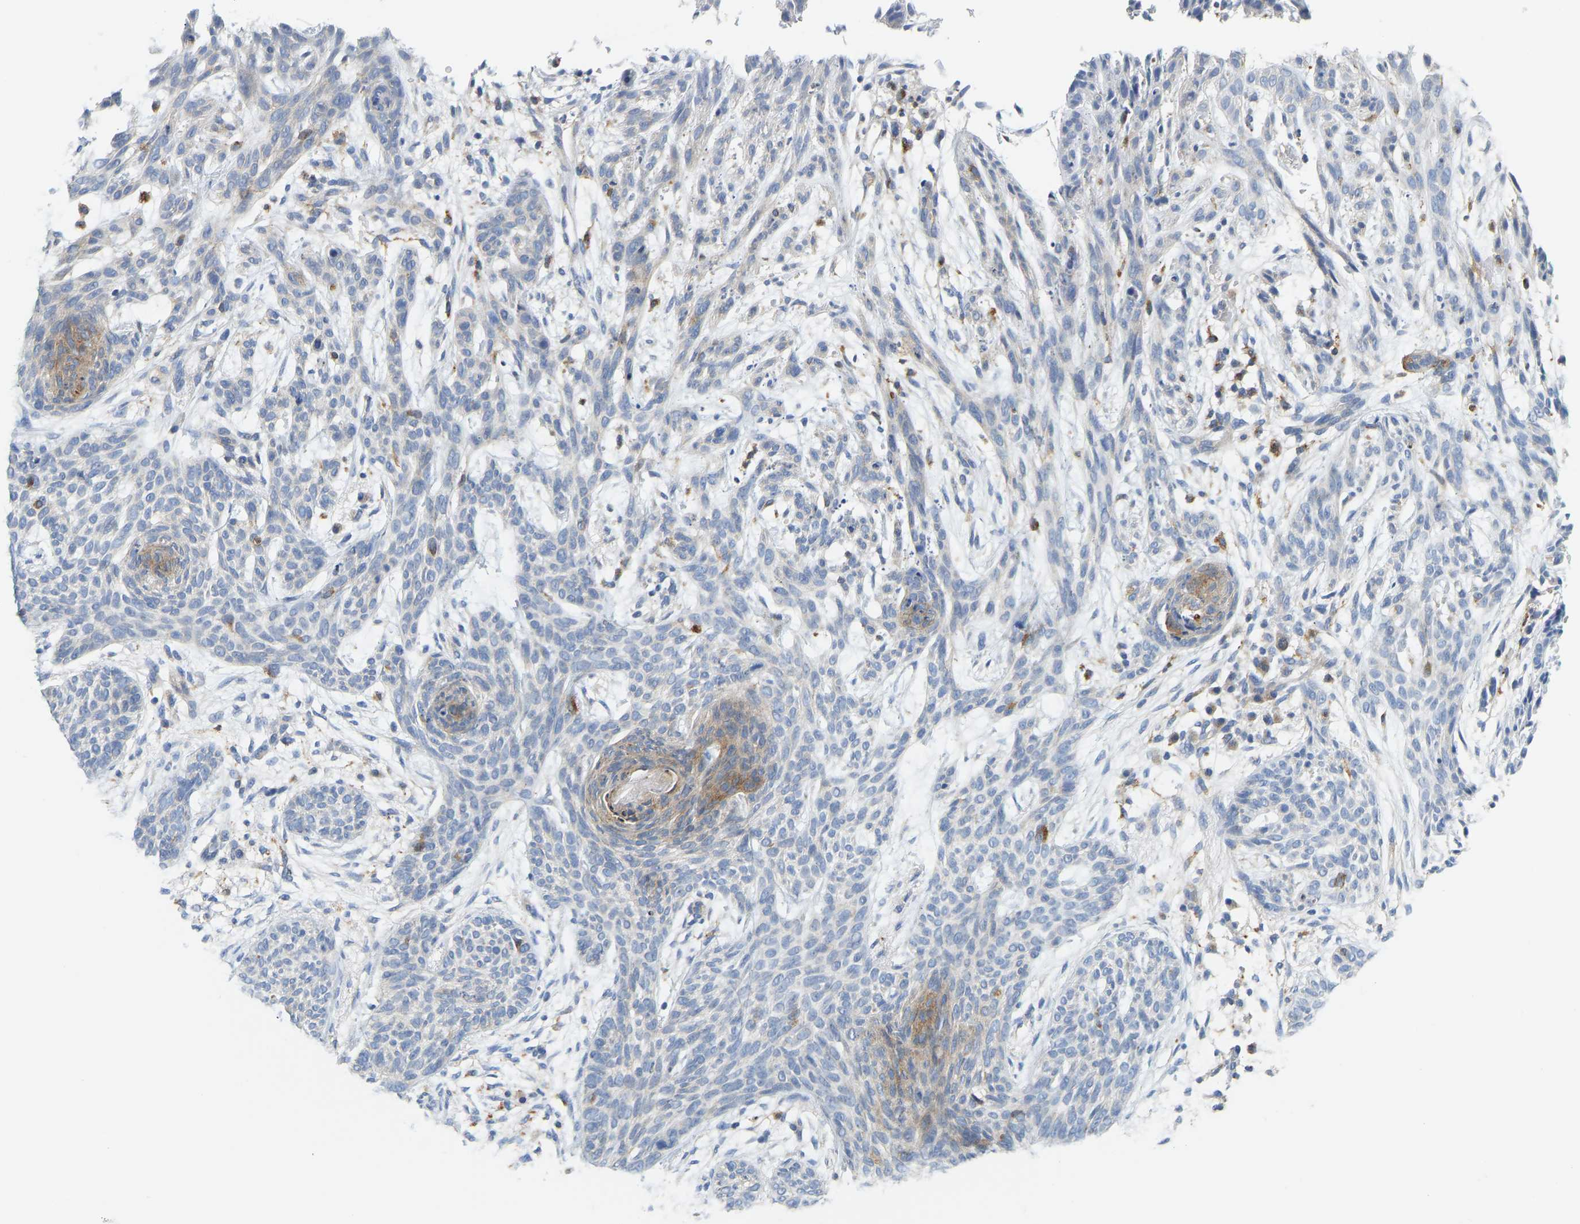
{"staining": {"intensity": "moderate", "quantity": "<25%", "location": "cytoplasmic/membranous"}, "tissue": "skin cancer", "cell_type": "Tumor cells", "image_type": "cancer", "snomed": [{"axis": "morphology", "description": "Basal cell carcinoma"}, {"axis": "topography", "description": "Skin"}], "caption": "This is an image of immunohistochemistry staining of basal cell carcinoma (skin), which shows moderate staining in the cytoplasmic/membranous of tumor cells.", "gene": "ATP6V1E1", "patient": {"sex": "female", "age": 59}}